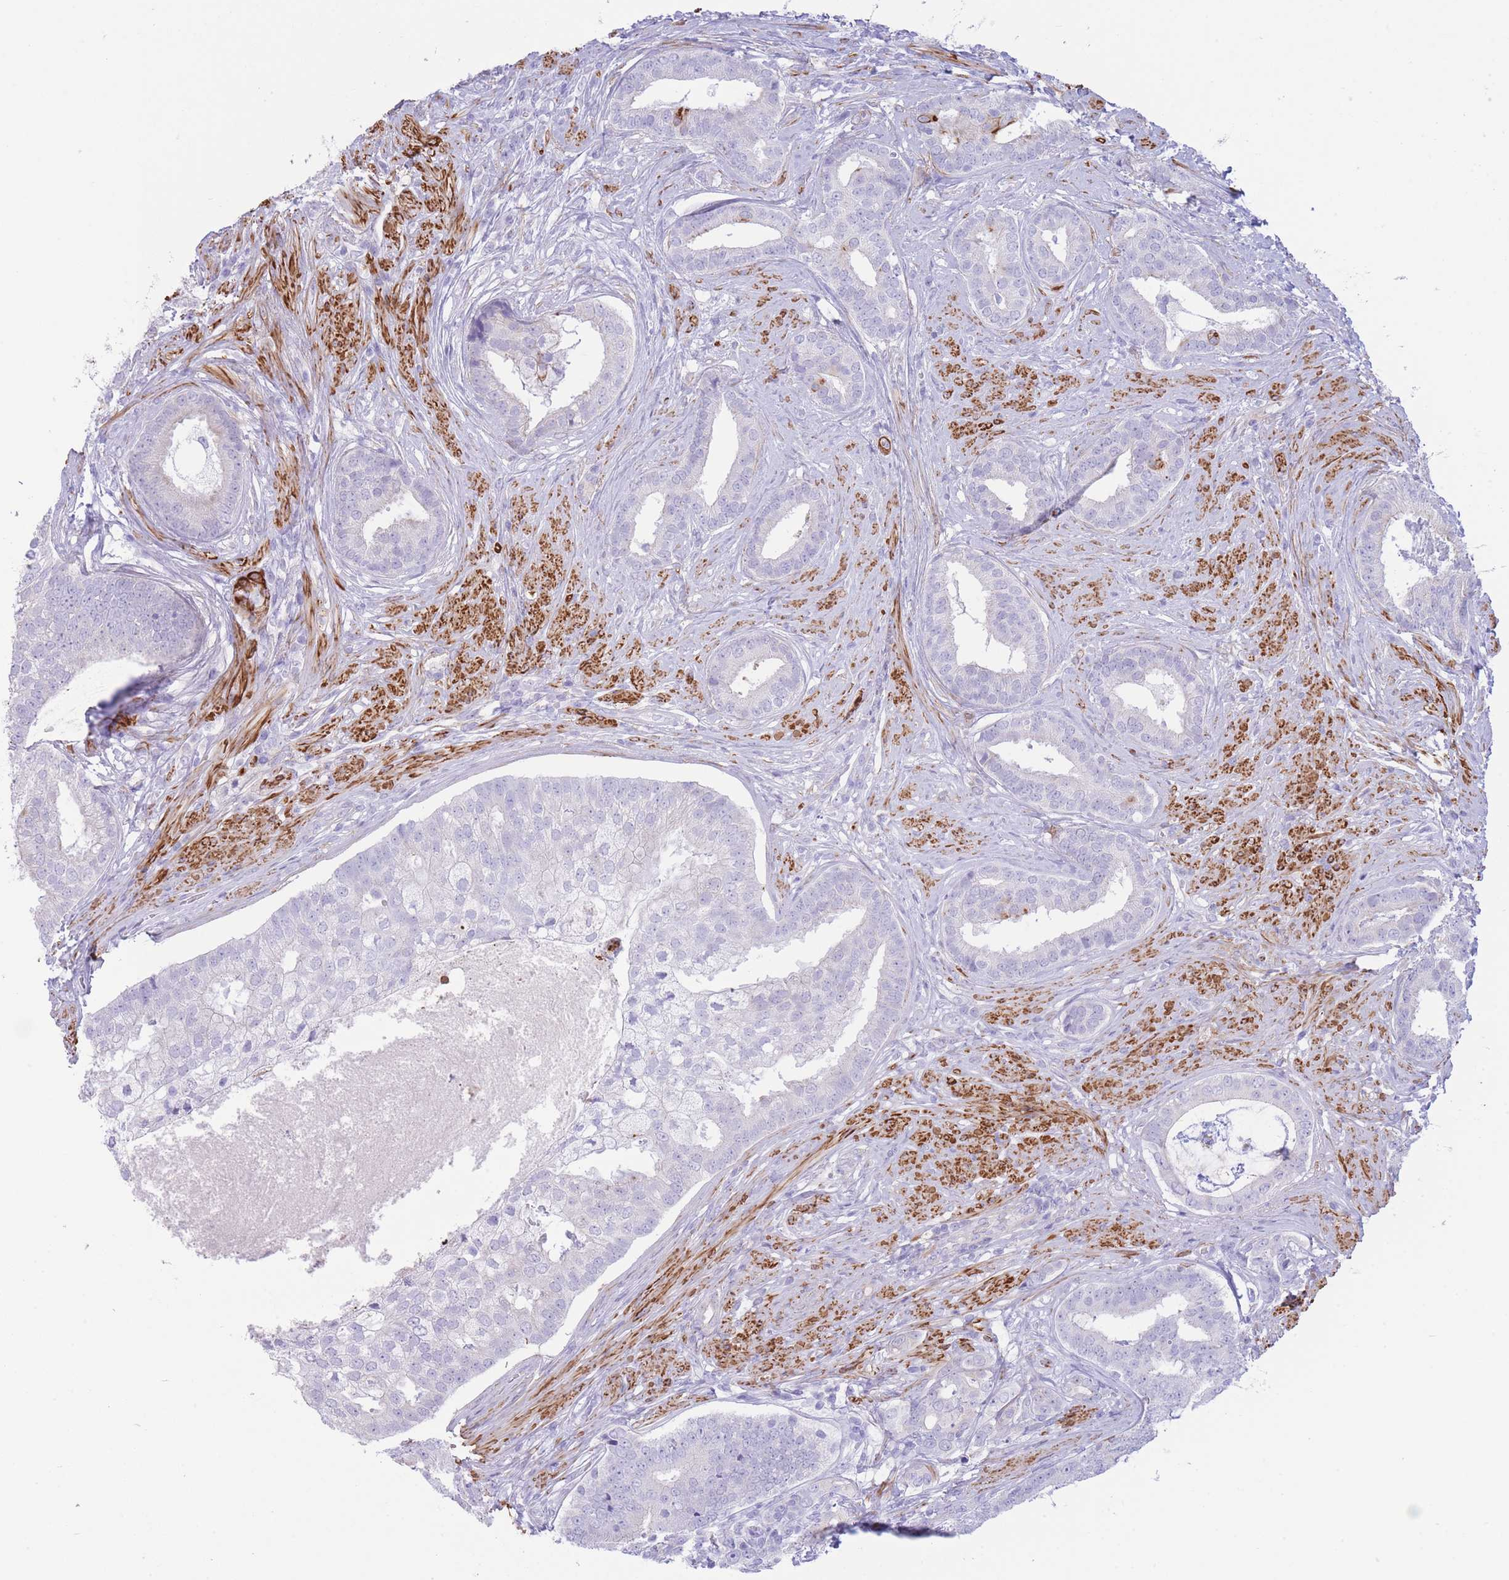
{"staining": {"intensity": "negative", "quantity": "none", "location": "none"}, "tissue": "prostate cancer", "cell_type": "Tumor cells", "image_type": "cancer", "snomed": [{"axis": "morphology", "description": "Adenocarcinoma, High grade"}, {"axis": "topography", "description": "Prostate"}], "caption": "Immunohistochemical staining of adenocarcinoma (high-grade) (prostate) reveals no significant positivity in tumor cells.", "gene": "VWA8", "patient": {"sex": "male", "age": 55}}